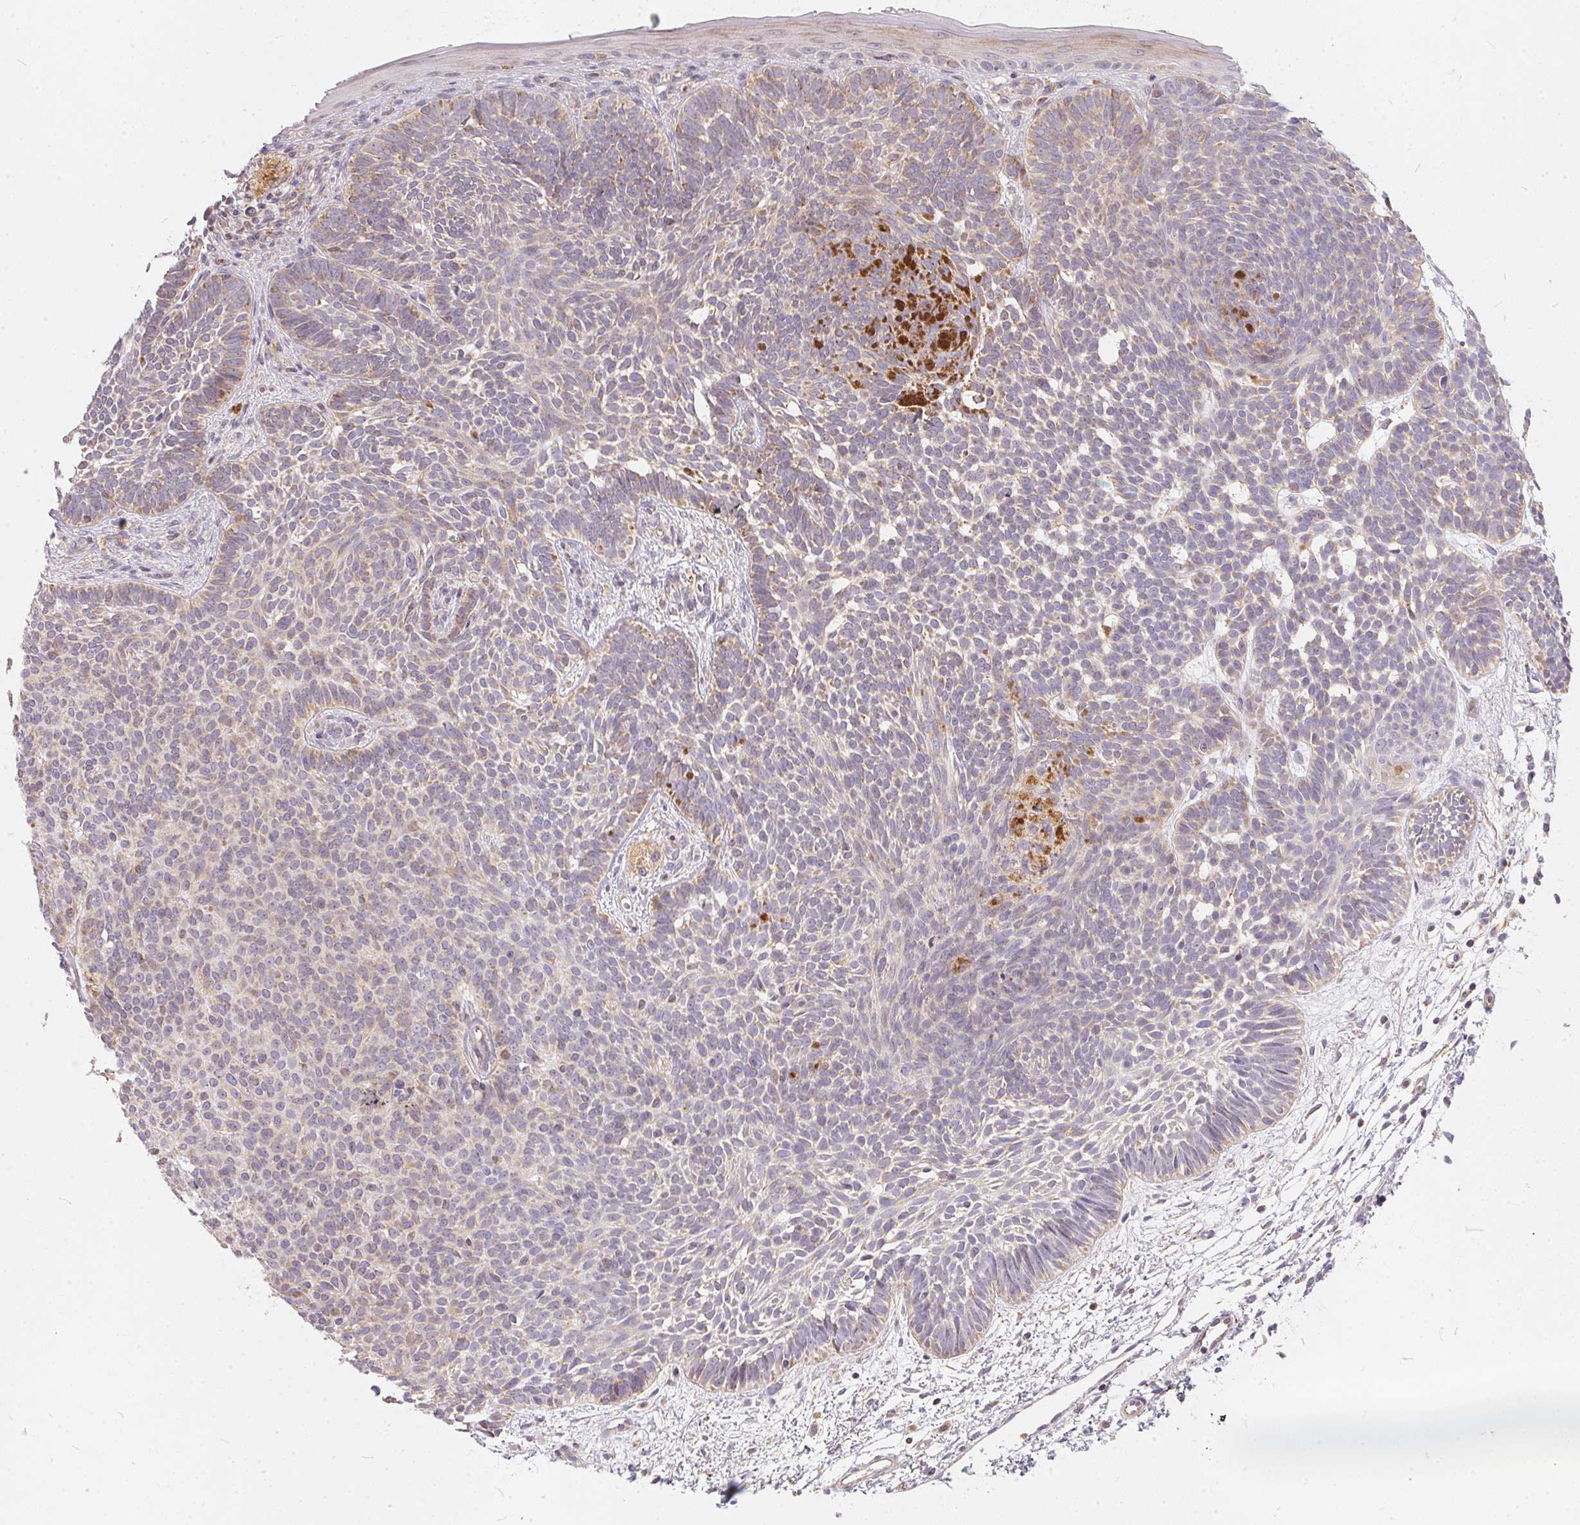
{"staining": {"intensity": "weak", "quantity": "25%-75%", "location": "cytoplasmic/membranous"}, "tissue": "skin cancer", "cell_type": "Tumor cells", "image_type": "cancer", "snomed": [{"axis": "morphology", "description": "Basal cell carcinoma"}, {"axis": "topography", "description": "Skin"}], "caption": "This is a photomicrograph of immunohistochemistry staining of skin cancer, which shows weak positivity in the cytoplasmic/membranous of tumor cells.", "gene": "VWA5B2", "patient": {"sex": "female", "age": 85}}